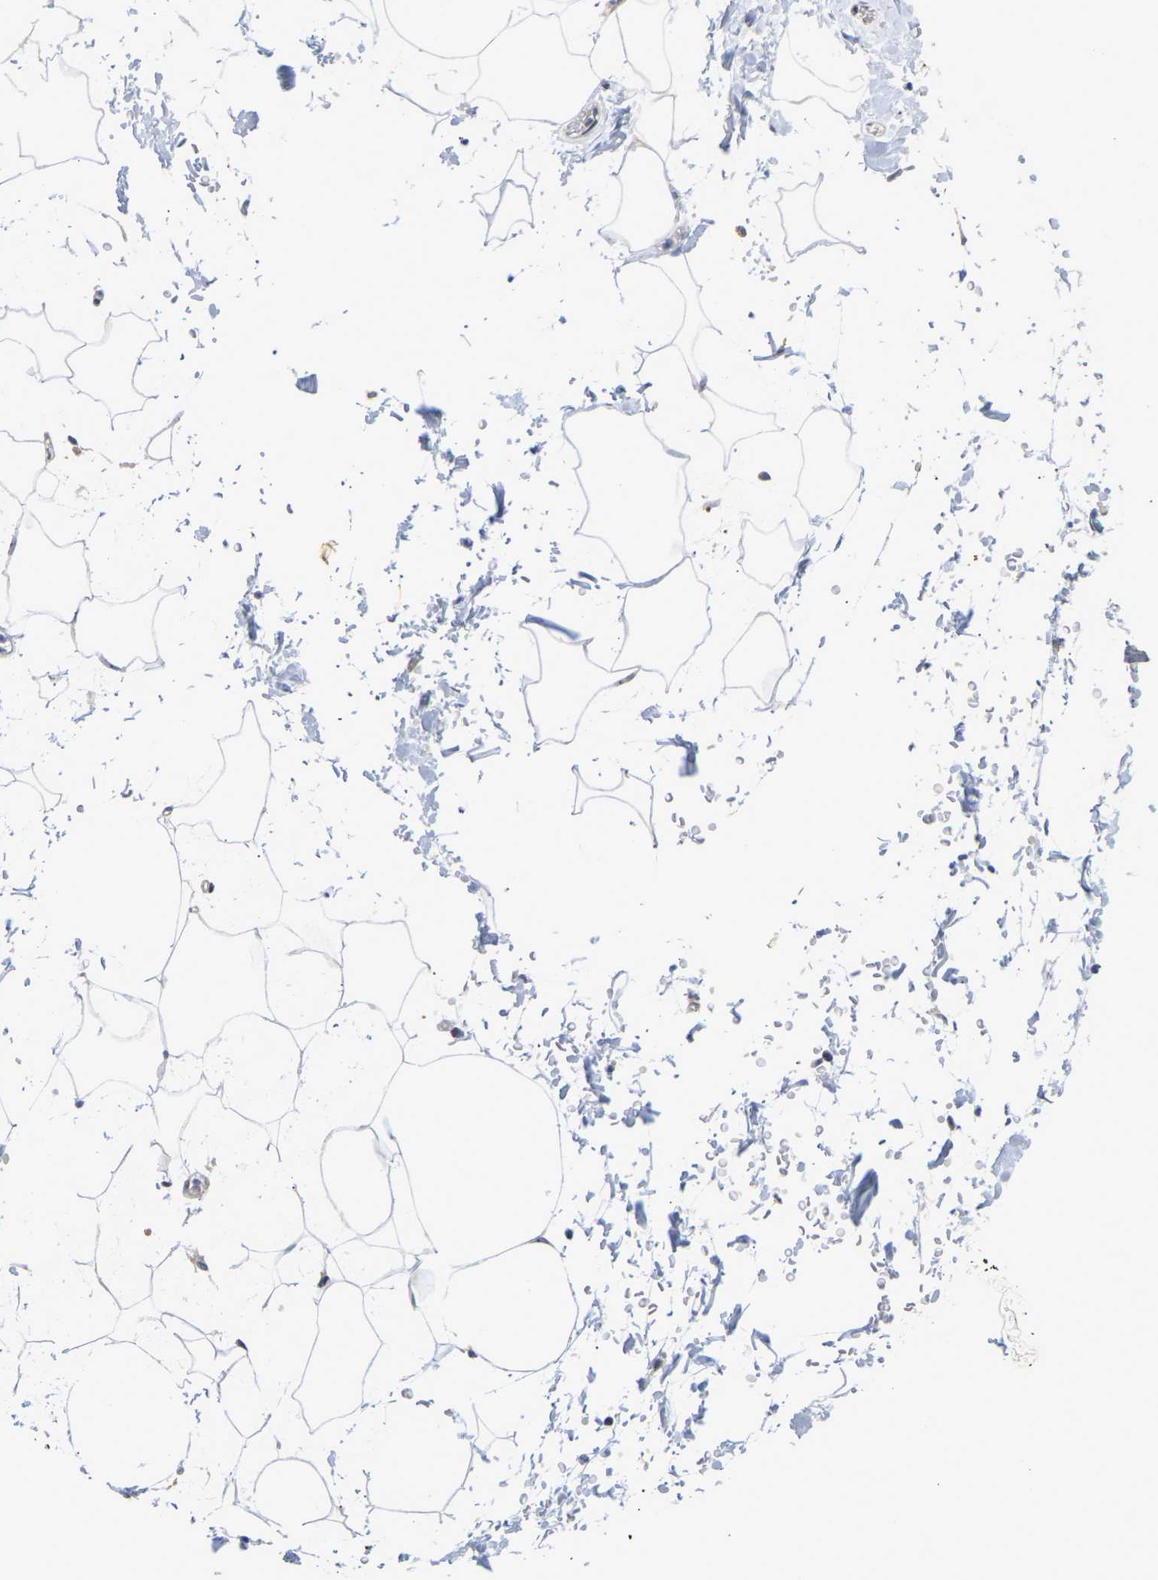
{"staining": {"intensity": "negative", "quantity": "none", "location": "none"}, "tissue": "adipose tissue", "cell_type": "Adipocytes", "image_type": "normal", "snomed": [{"axis": "morphology", "description": "Normal tissue, NOS"}, {"axis": "topography", "description": "Soft tissue"}], "caption": "Immunohistochemistry (IHC) photomicrograph of unremarkable human adipose tissue stained for a protein (brown), which shows no expression in adipocytes.", "gene": "NLE1", "patient": {"sex": "male", "age": 72}}